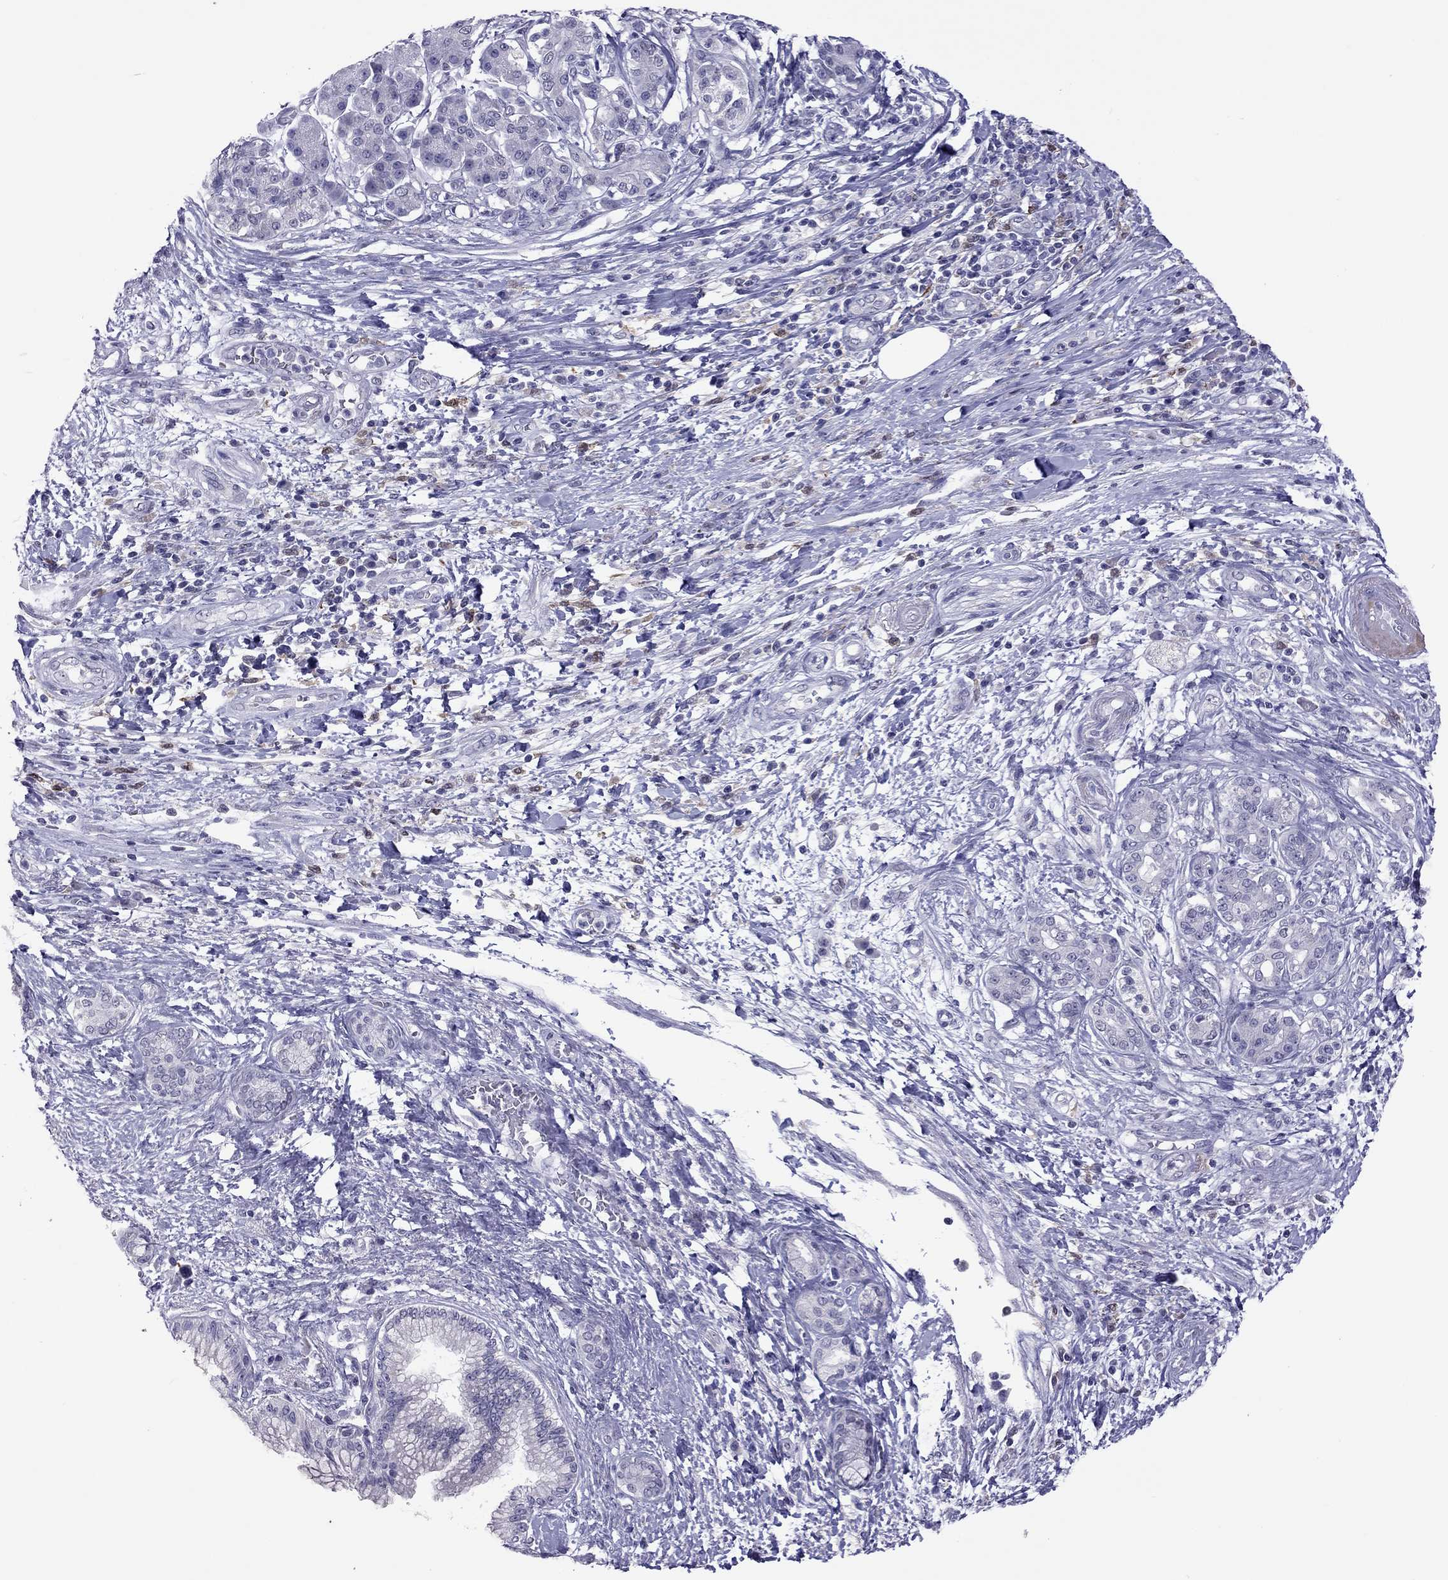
{"staining": {"intensity": "negative", "quantity": "none", "location": "none"}, "tissue": "pancreatic cancer", "cell_type": "Tumor cells", "image_type": "cancer", "snomed": [{"axis": "morphology", "description": "Adenocarcinoma, NOS"}, {"axis": "topography", "description": "Pancreas"}], "caption": "IHC histopathology image of pancreatic cancer stained for a protein (brown), which shows no expression in tumor cells.", "gene": "PPP1R3A", "patient": {"sex": "female", "age": 73}}